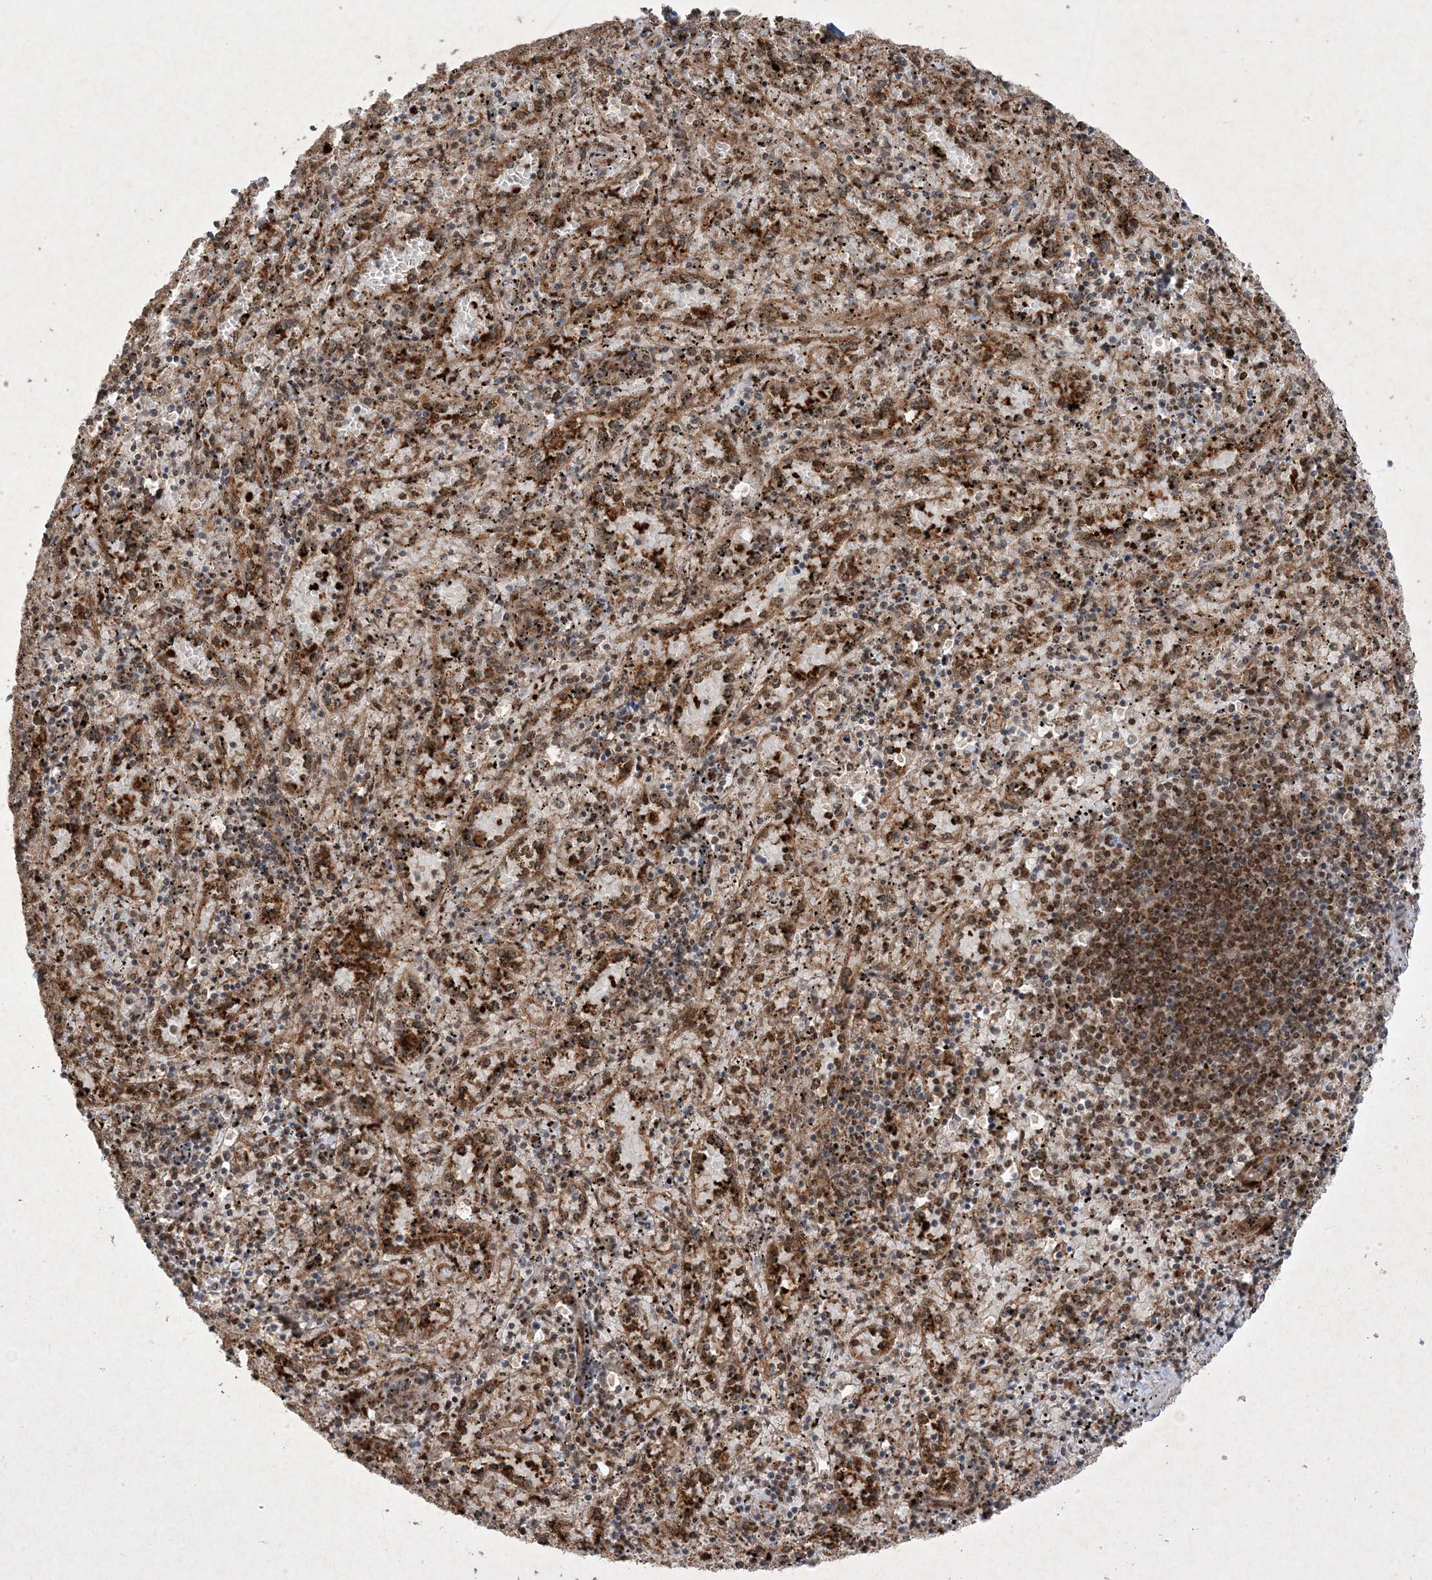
{"staining": {"intensity": "moderate", "quantity": "25%-75%", "location": "cytoplasmic/membranous"}, "tissue": "spleen", "cell_type": "Cells in red pulp", "image_type": "normal", "snomed": [{"axis": "morphology", "description": "Normal tissue, NOS"}, {"axis": "topography", "description": "Spleen"}], "caption": "Spleen stained for a protein reveals moderate cytoplasmic/membranous positivity in cells in red pulp.", "gene": "PLEKHM2", "patient": {"sex": "male", "age": 11}}